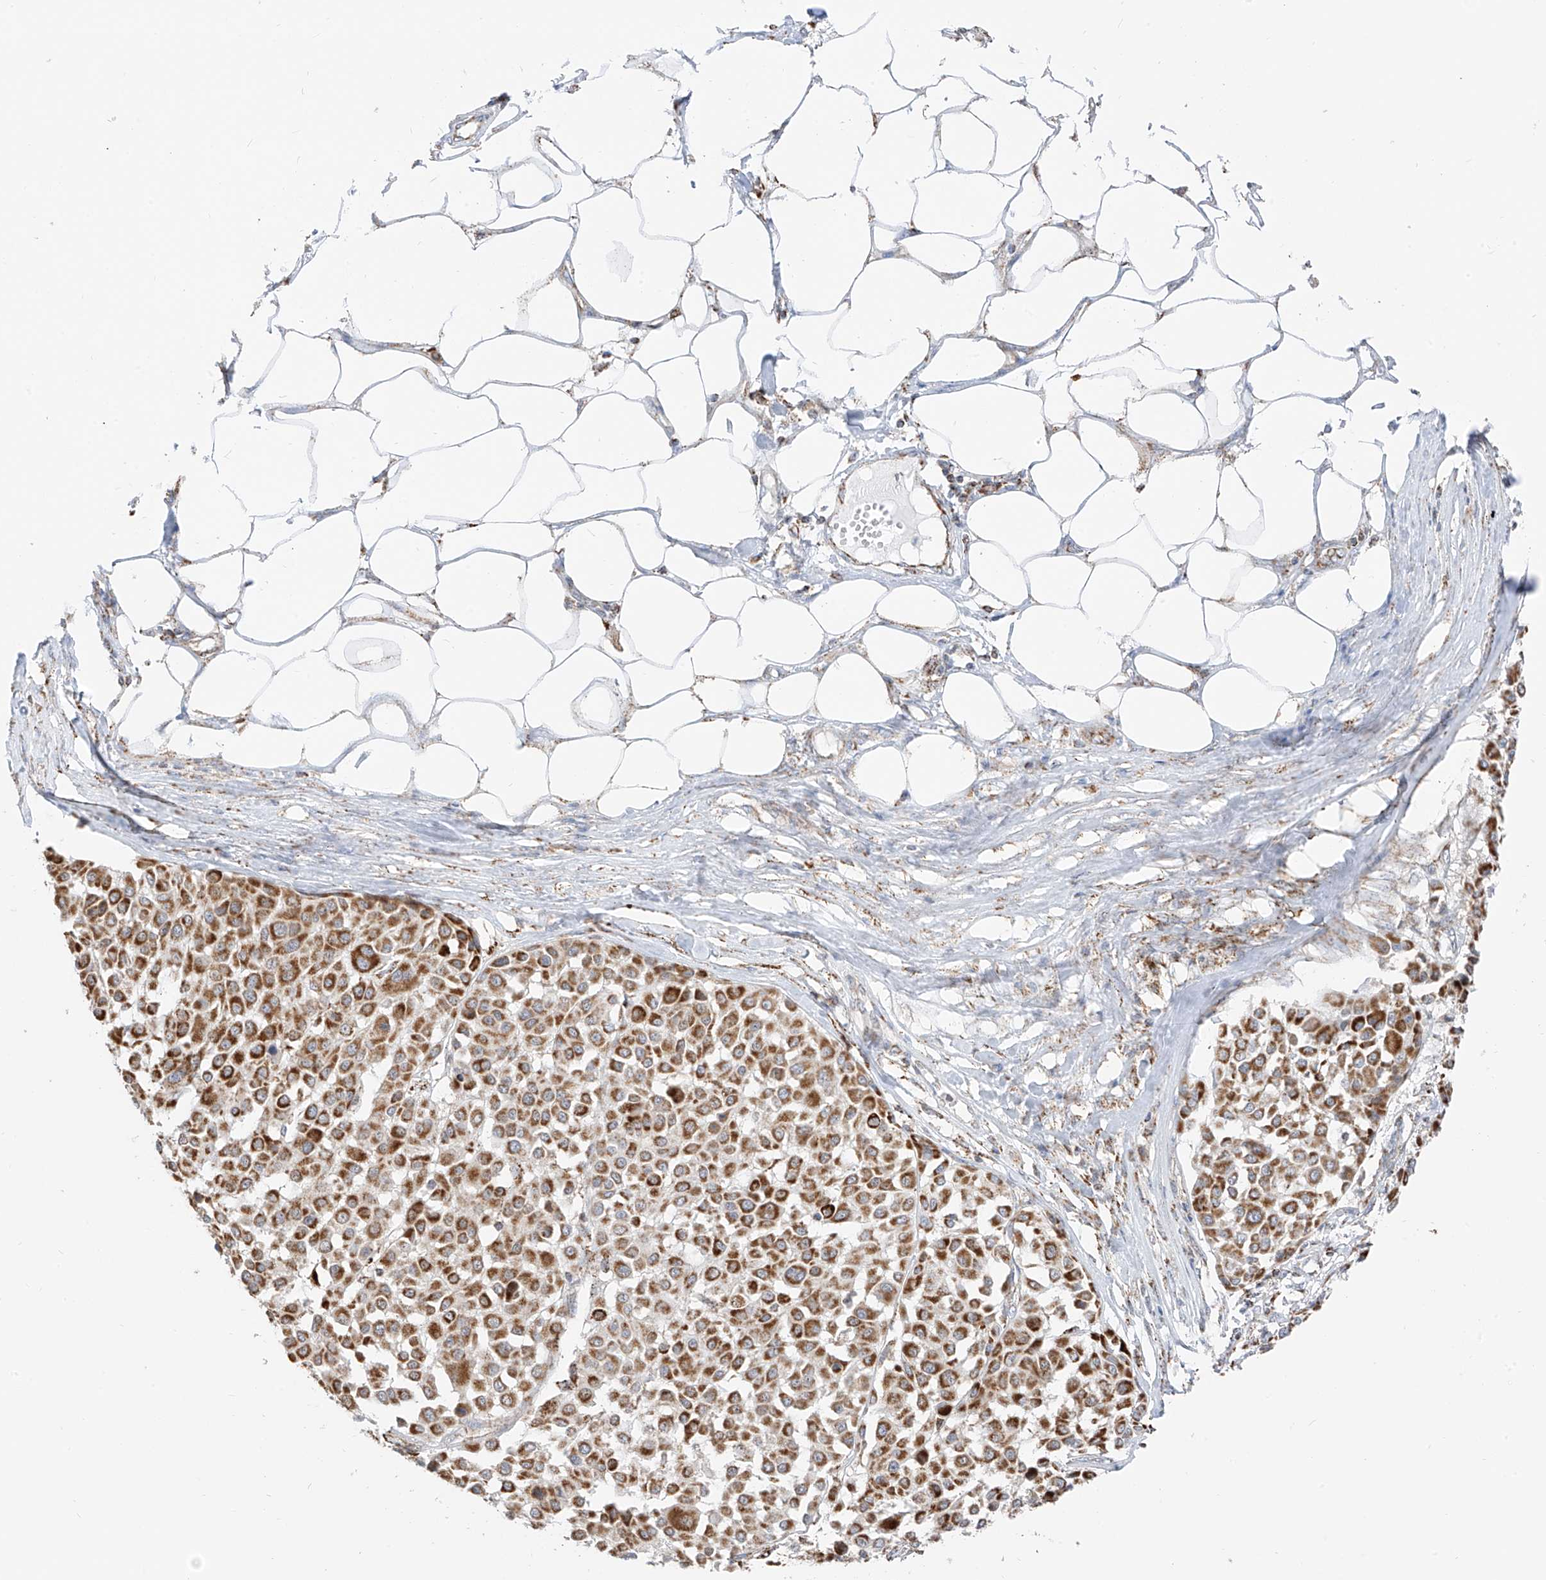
{"staining": {"intensity": "moderate", "quantity": ">75%", "location": "cytoplasmic/membranous"}, "tissue": "melanoma", "cell_type": "Tumor cells", "image_type": "cancer", "snomed": [{"axis": "morphology", "description": "Malignant melanoma, Metastatic site"}, {"axis": "topography", "description": "Soft tissue"}], "caption": "Protein analysis of melanoma tissue shows moderate cytoplasmic/membranous staining in about >75% of tumor cells. (IHC, brightfield microscopy, high magnification).", "gene": "ETHE1", "patient": {"sex": "male", "age": 41}}